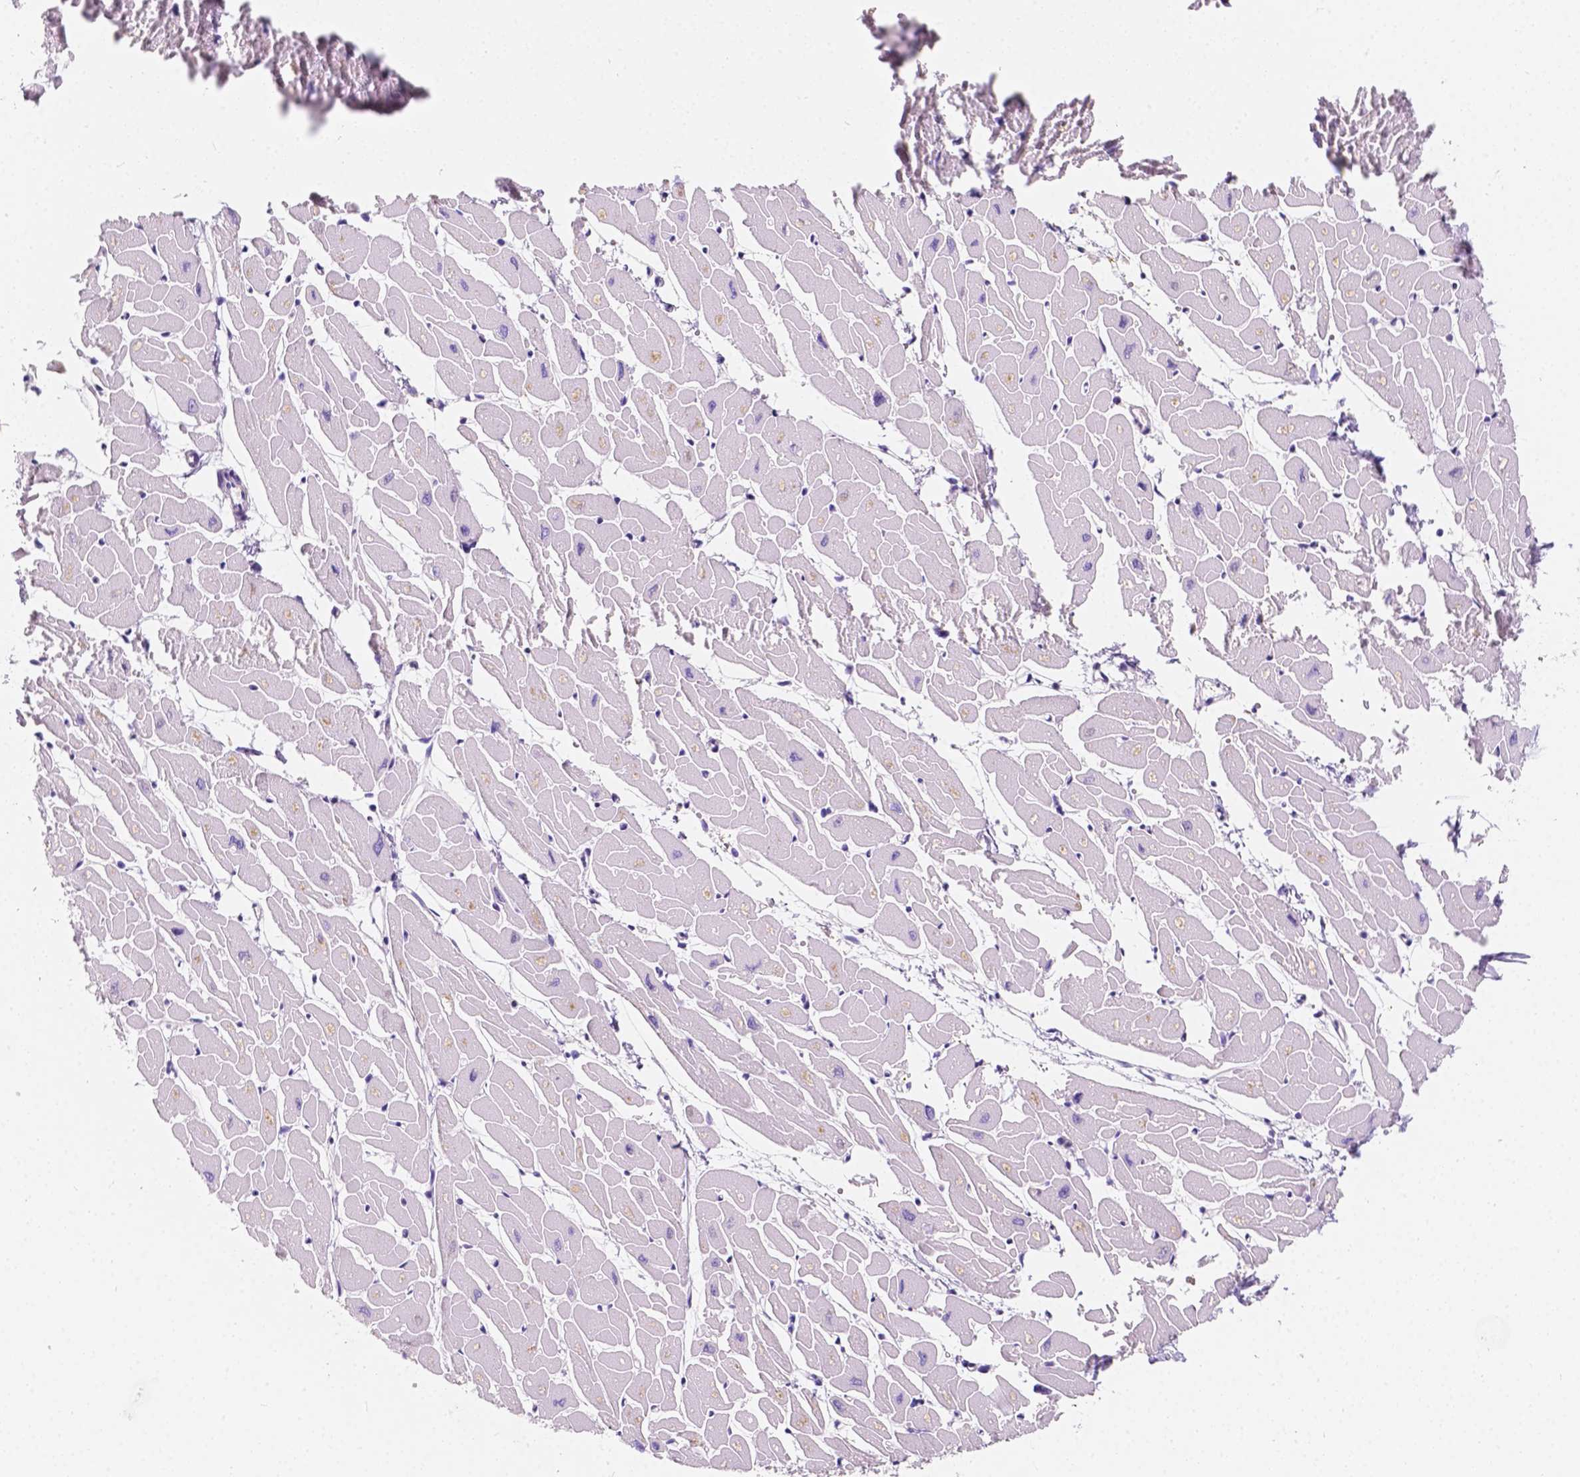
{"staining": {"intensity": "negative", "quantity": "none", "location": "none"}, "tissue": "heart muscle", "cell_type": "Cardiomyocytes", "image_type": "normal", "snomed": [{"axis": "morphology", "description": "Normal tissue, NOS"}, {"axis": "topography", "description": "Heart"}], "caption": "This is an IHC image of benign human heart muscle. There is no positivity in cardiomyocytes.", "gene": "SIRT2", "patient": {"sex": "male", "age": 57}}